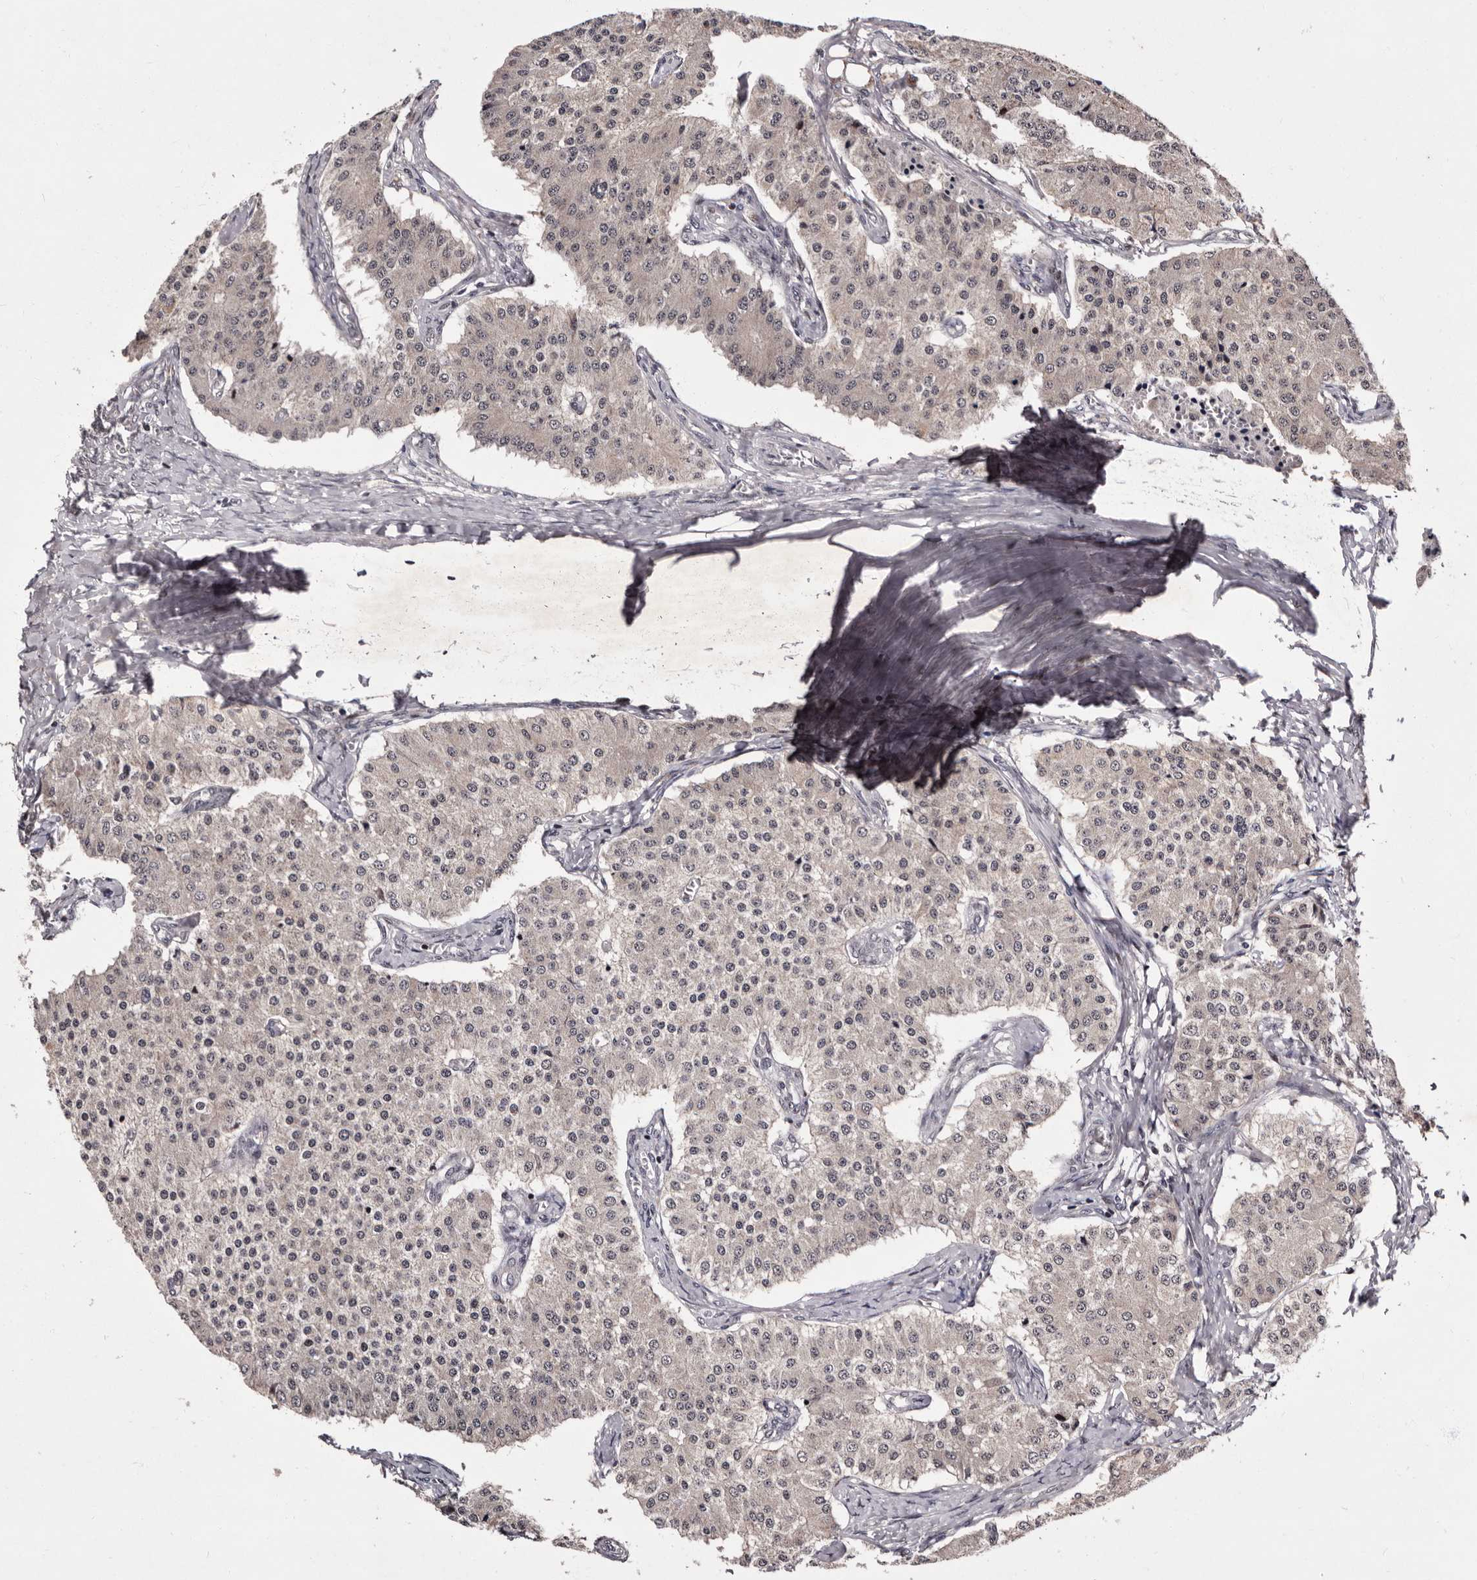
{"staining": {"intensity": "weak", "quantity": "<25%", "location": "cytoplasmic/membranous"}, "tissue": "carcinoid", "cell_type": "Tumor cells", "image_type": "cancer", "snomed": [{"axis": "morphology", "description": "Carcinoid, malignant, NOS"}, {"axis": "topography", "description": "Colon"}], "caption": "This is an immunohistochemistry micrograph of human carcinoid. There is no staining in tumor cells.", "gene": "TNKS", "patient": {"sex": "female", "age": 52}}